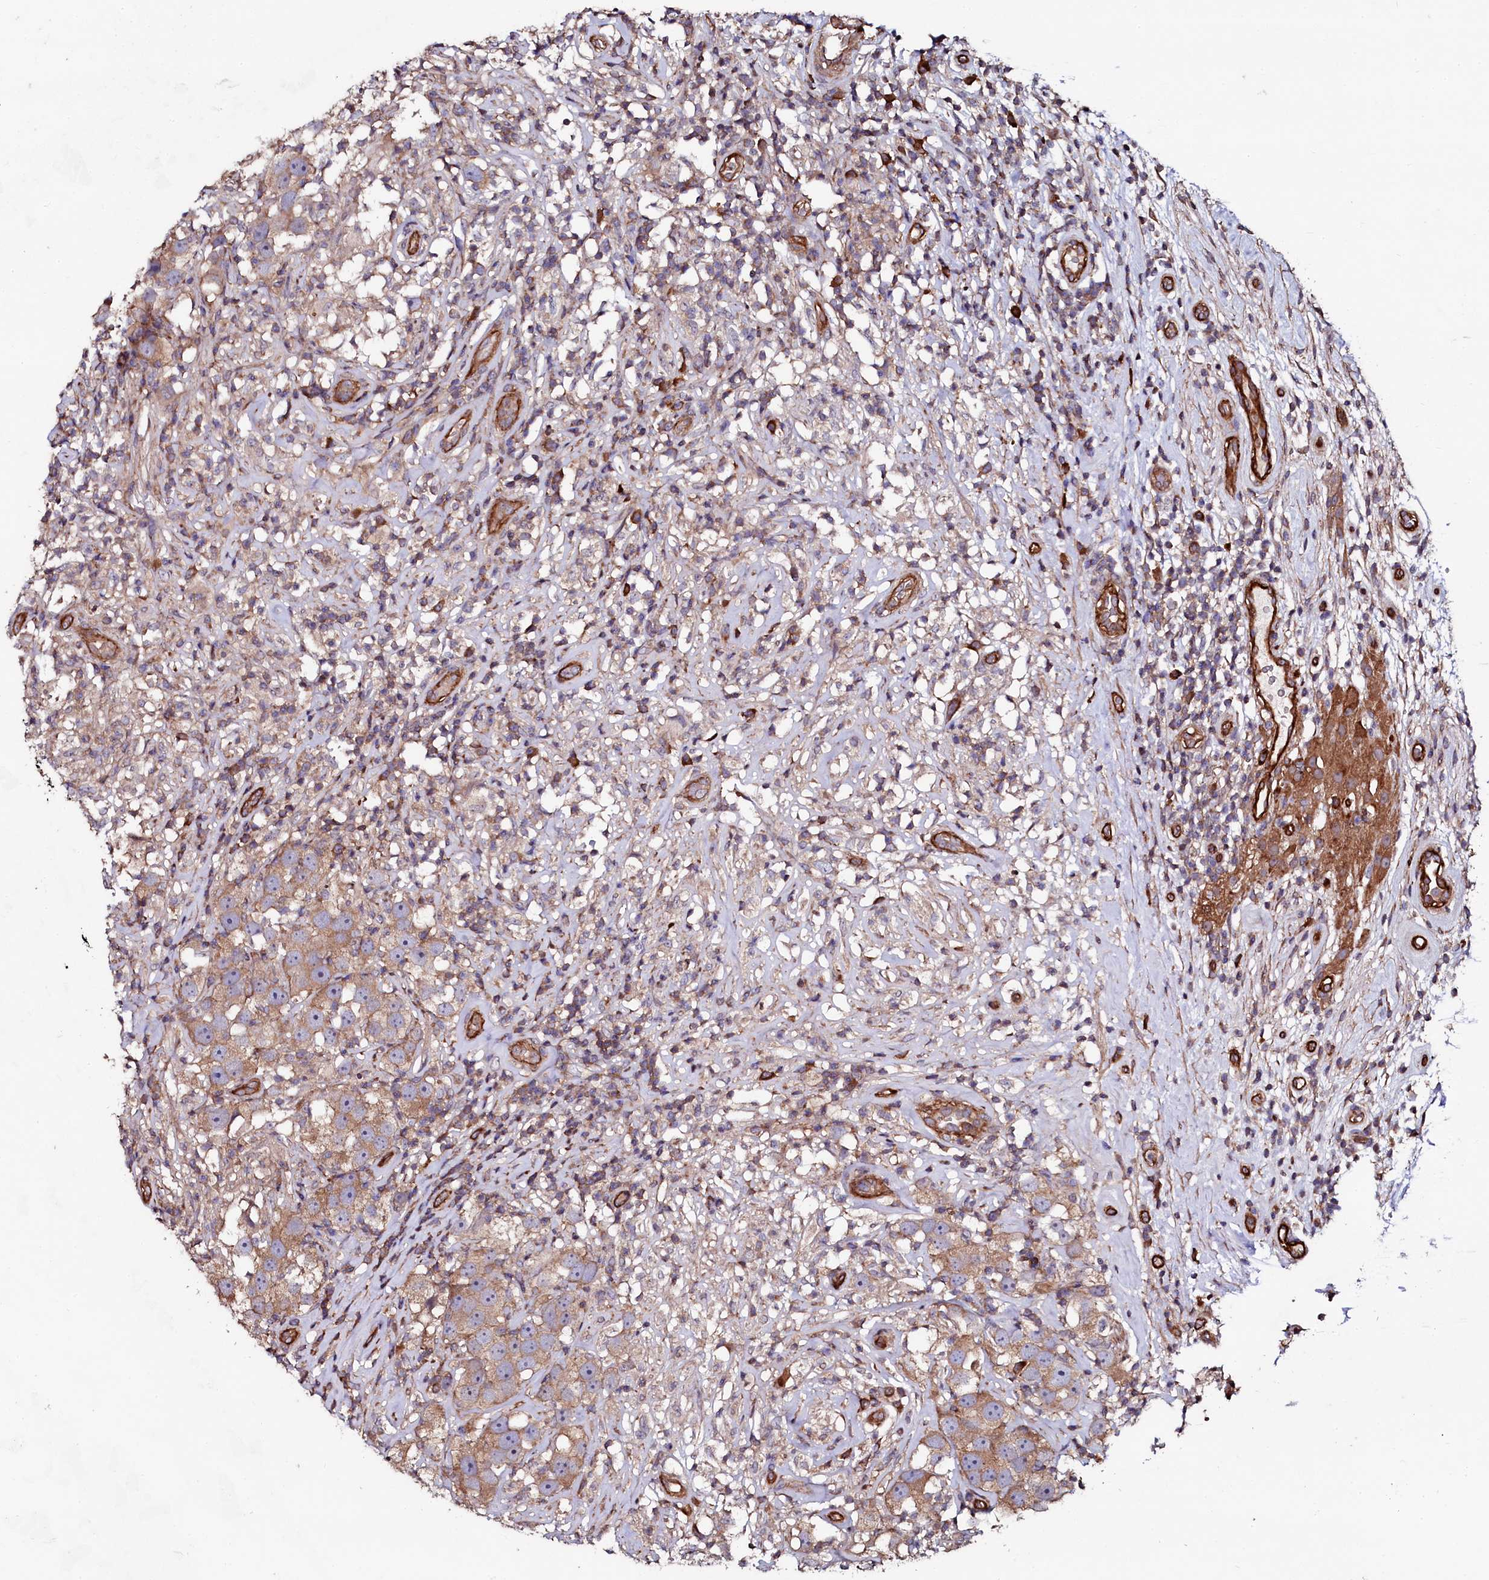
{"staining": {"intensity": "moderate", "quantity": ">75%", "location": "cytoplasmic/membranous"}, "tissue": "testis cancer", "cell_type": "Tumor cells", "image_type": "cancer", "snomed": [{"axis": "morphology", "description": "Seminoma, NOS"}, {"axis": "topography", "description": "Testis"}], "caption": "Immunohistochemical staining of testis cancer reveals medium levels of moderate cytoplasmic/membranous expression in approximately >75% of tumor cells.", "gene": "USPL1", "patient": {"sex": "male", "age": 49}}